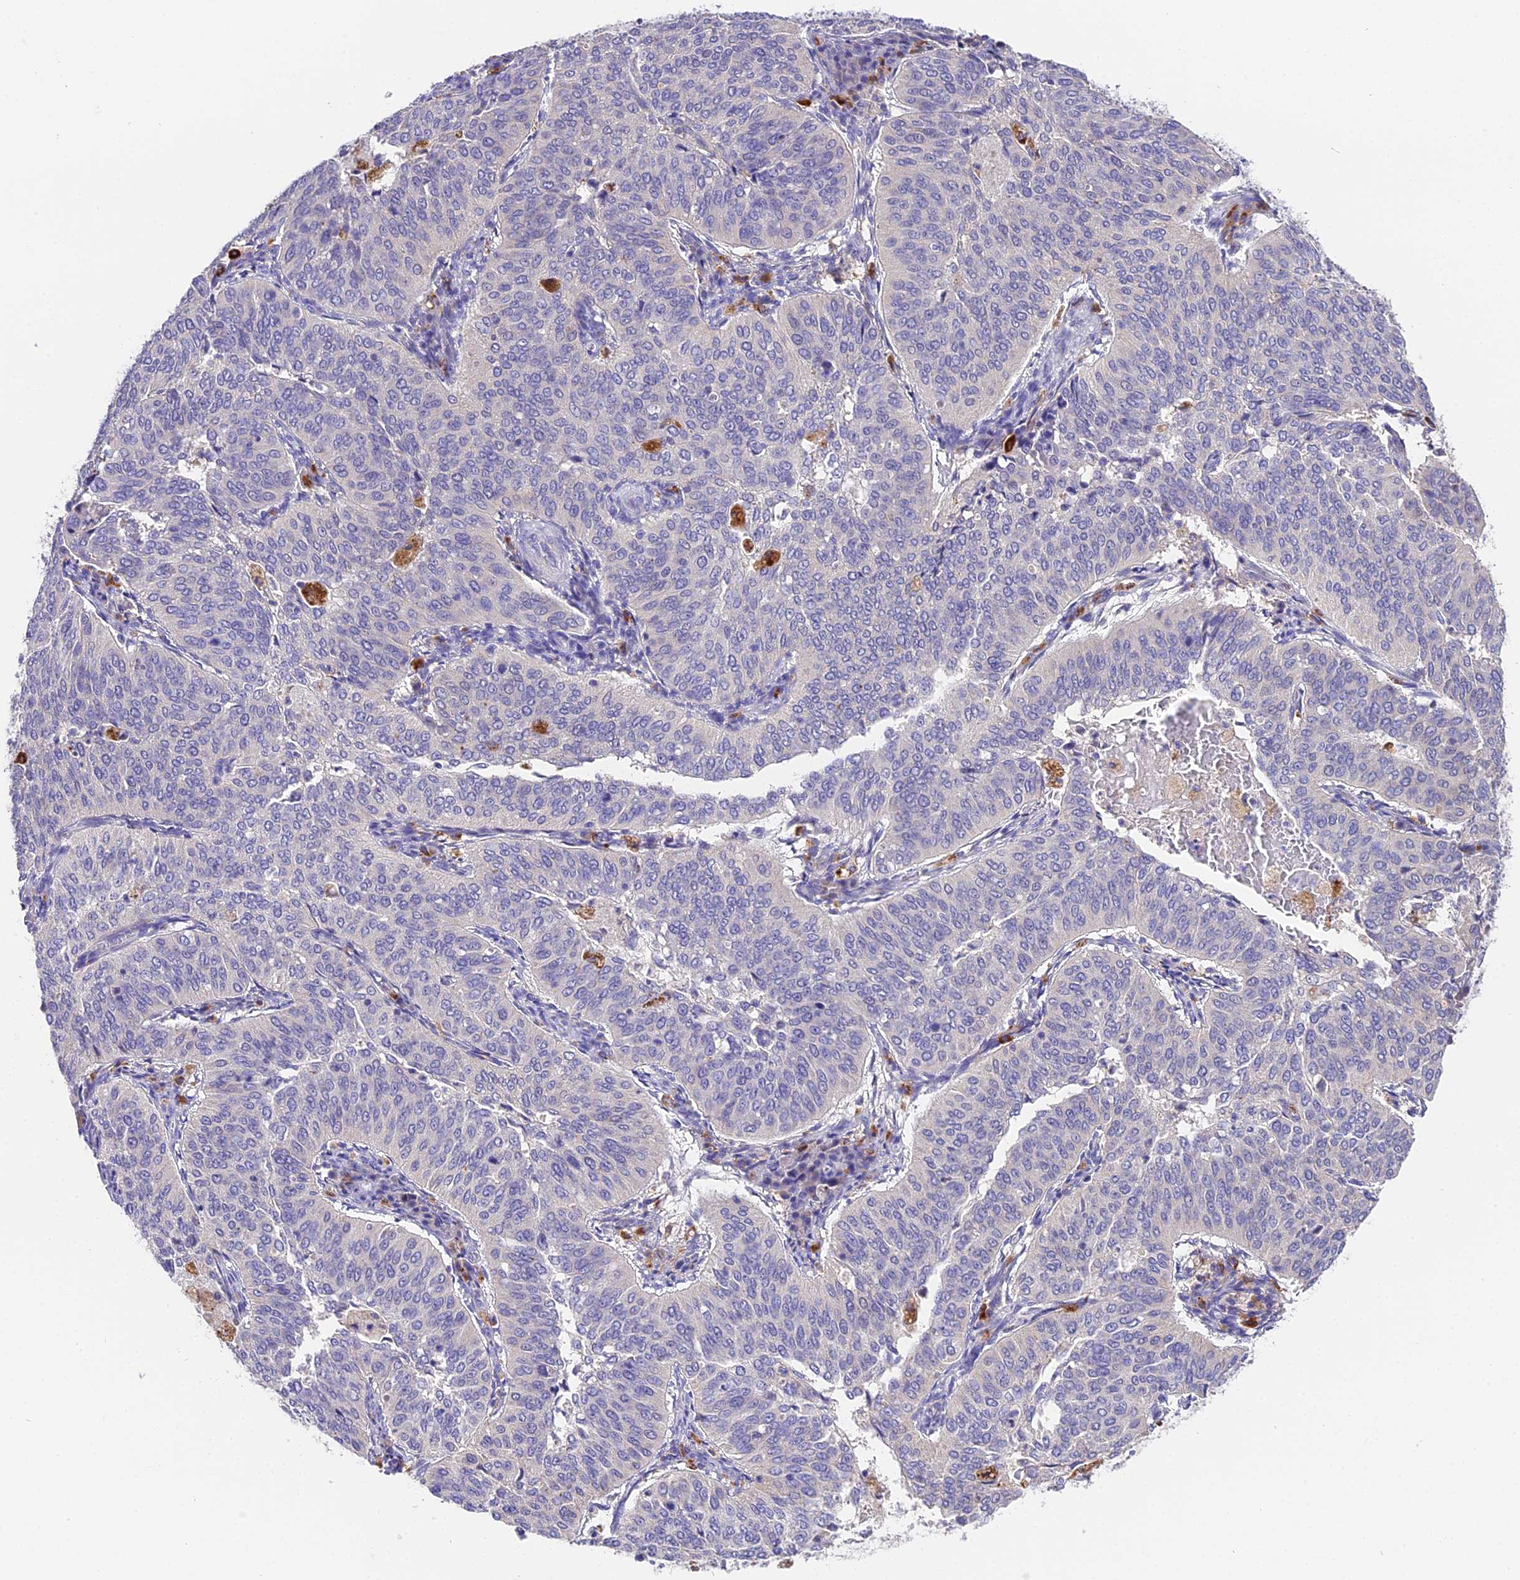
{"staining": {"intensity": "negative", "quantity": "none", "location": "none"}, "tissue": "cervical cancer", "cell_type": "Tumor cells", "image_type": "cancer", "snomed": [{"axis": "morphology", "description": "Normal tissue, NOS"}, {"axis": "morphology", "description": "Squamous cell carcinoma, NOS"}, {"axis": "topography", "description": "Cervix"}], "caption": "Immunohistochemistry image of neoplastic tissue: cervical squamous cell carcinoma stained with DAB (3,3'-diaminobenzidine) exhibits no significant protein expression in tumor cells.", "gene": "LYPD6", "patient": {"sex": "female", "age": 39}}